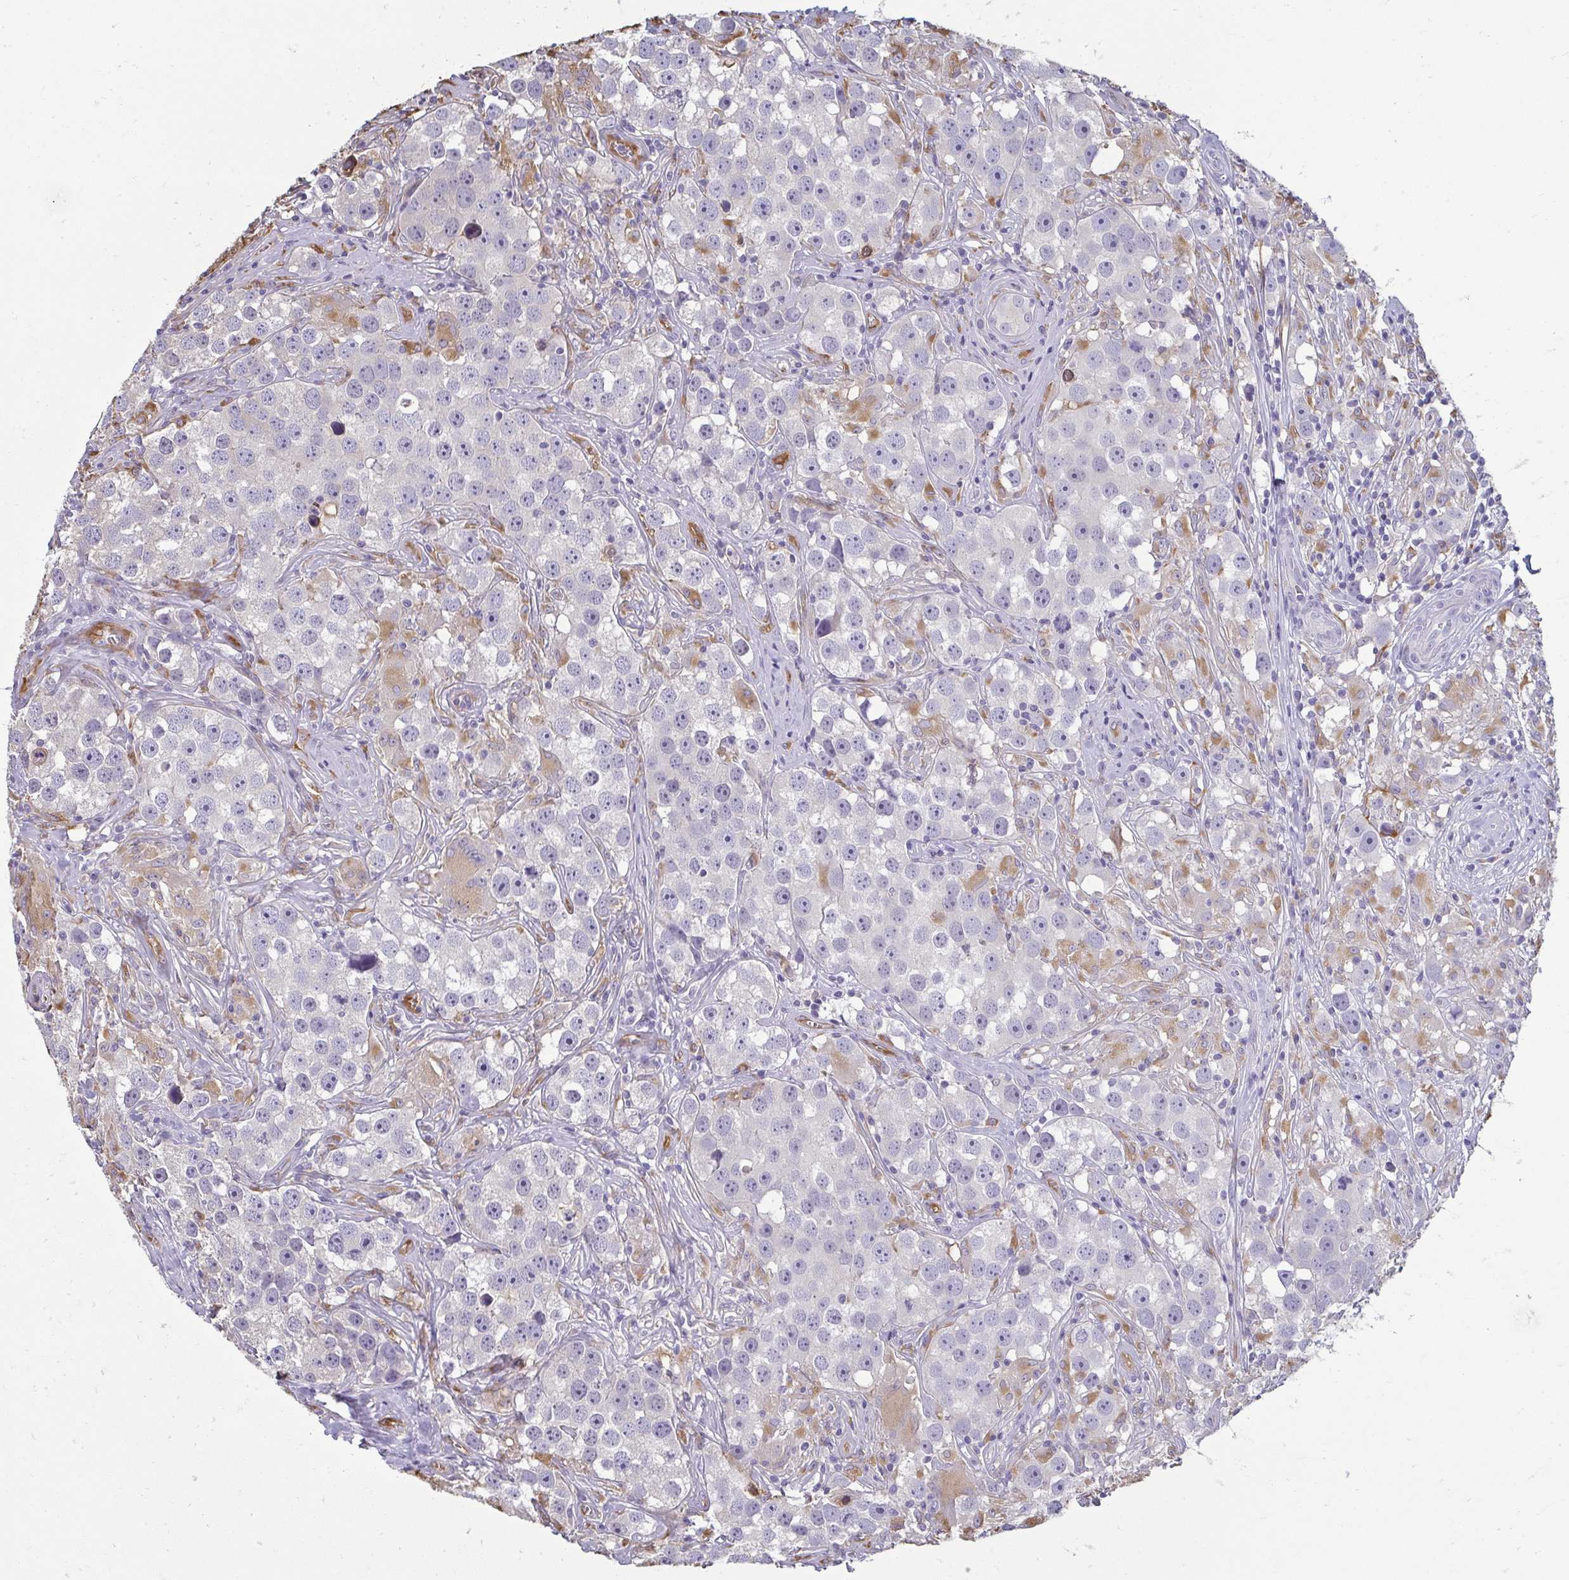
{"staining": {"intensity": "negative", "quantity": "none", "location": "none"}, "tissue": "testis cancer", "cell_type": "Tumor cells", "image_type": "cancer", "snomed": [{"axis": "morphology", "description": "Seminoma, NOS"}, {"axis": "topography", "description": "Testis"}], "caption": "DAB immunohistochemical staining of testis cancer demonstrates no significant positivity in tumor cells.", "gene": "PDE2A", "patient": {"sex": "male", "age": 49}}